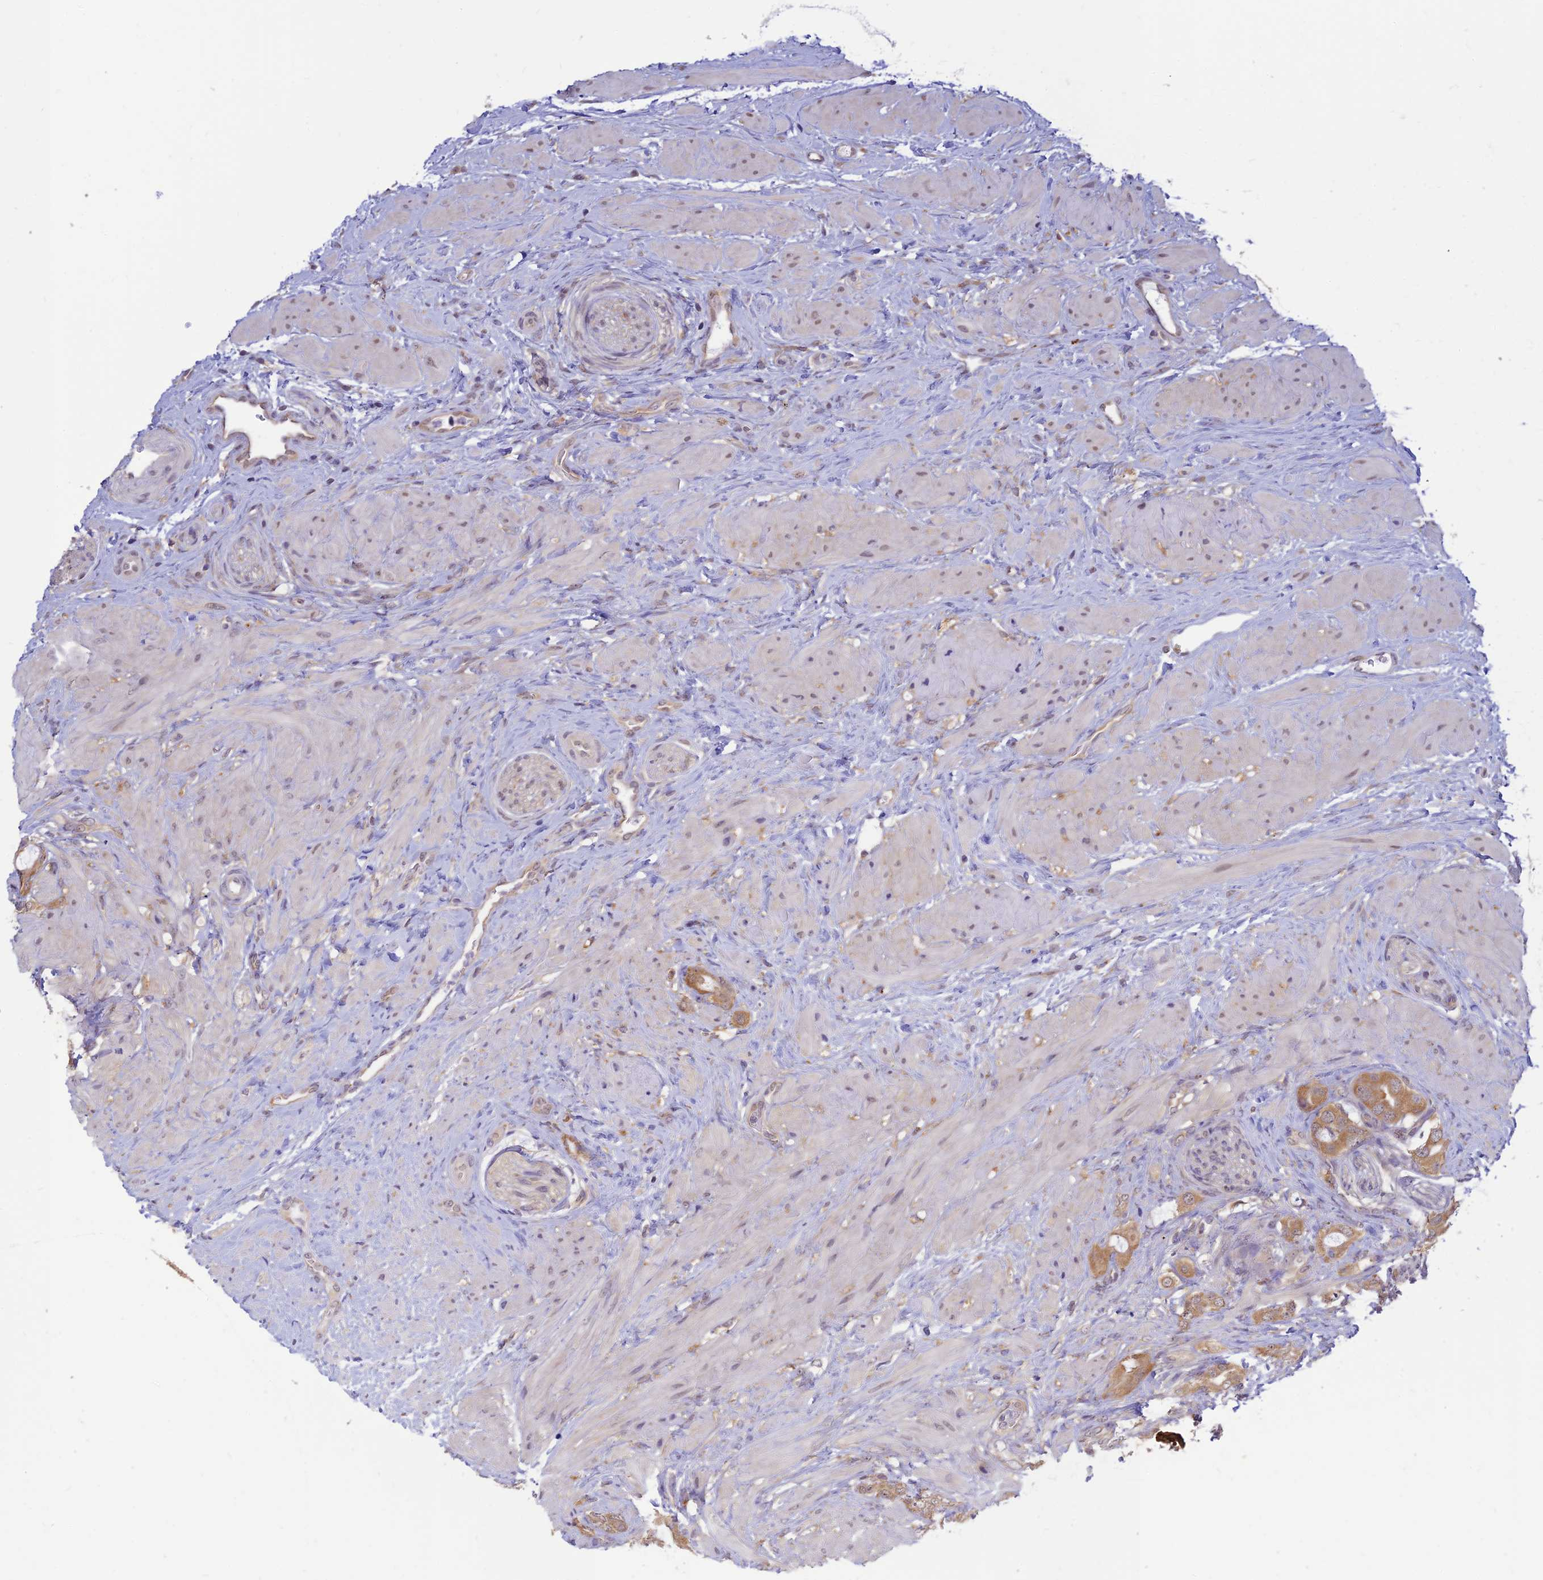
{"staining": {"intensity": "moderate", "quantity": "25%-75%", "location": "cytoplasmic/membranous"}, "tissue": "prostate cancer", "cell_type": "Tumor cells", "image_type": "cancer", "snomed": [{"axis": "morphology", "description": "Adenocarcinoma, Low grade"}, {"axis": "topography", "description": "Prostate"}], "caption": "This is an image of immunohistochemistry staining of prostate adenocarcinoma (low-grade), which shows moderate expression in the cytoplasmic/membranous of tumor cells.", "gene": "SKIC8", "patient": {"sex": "male", "age": 57}}